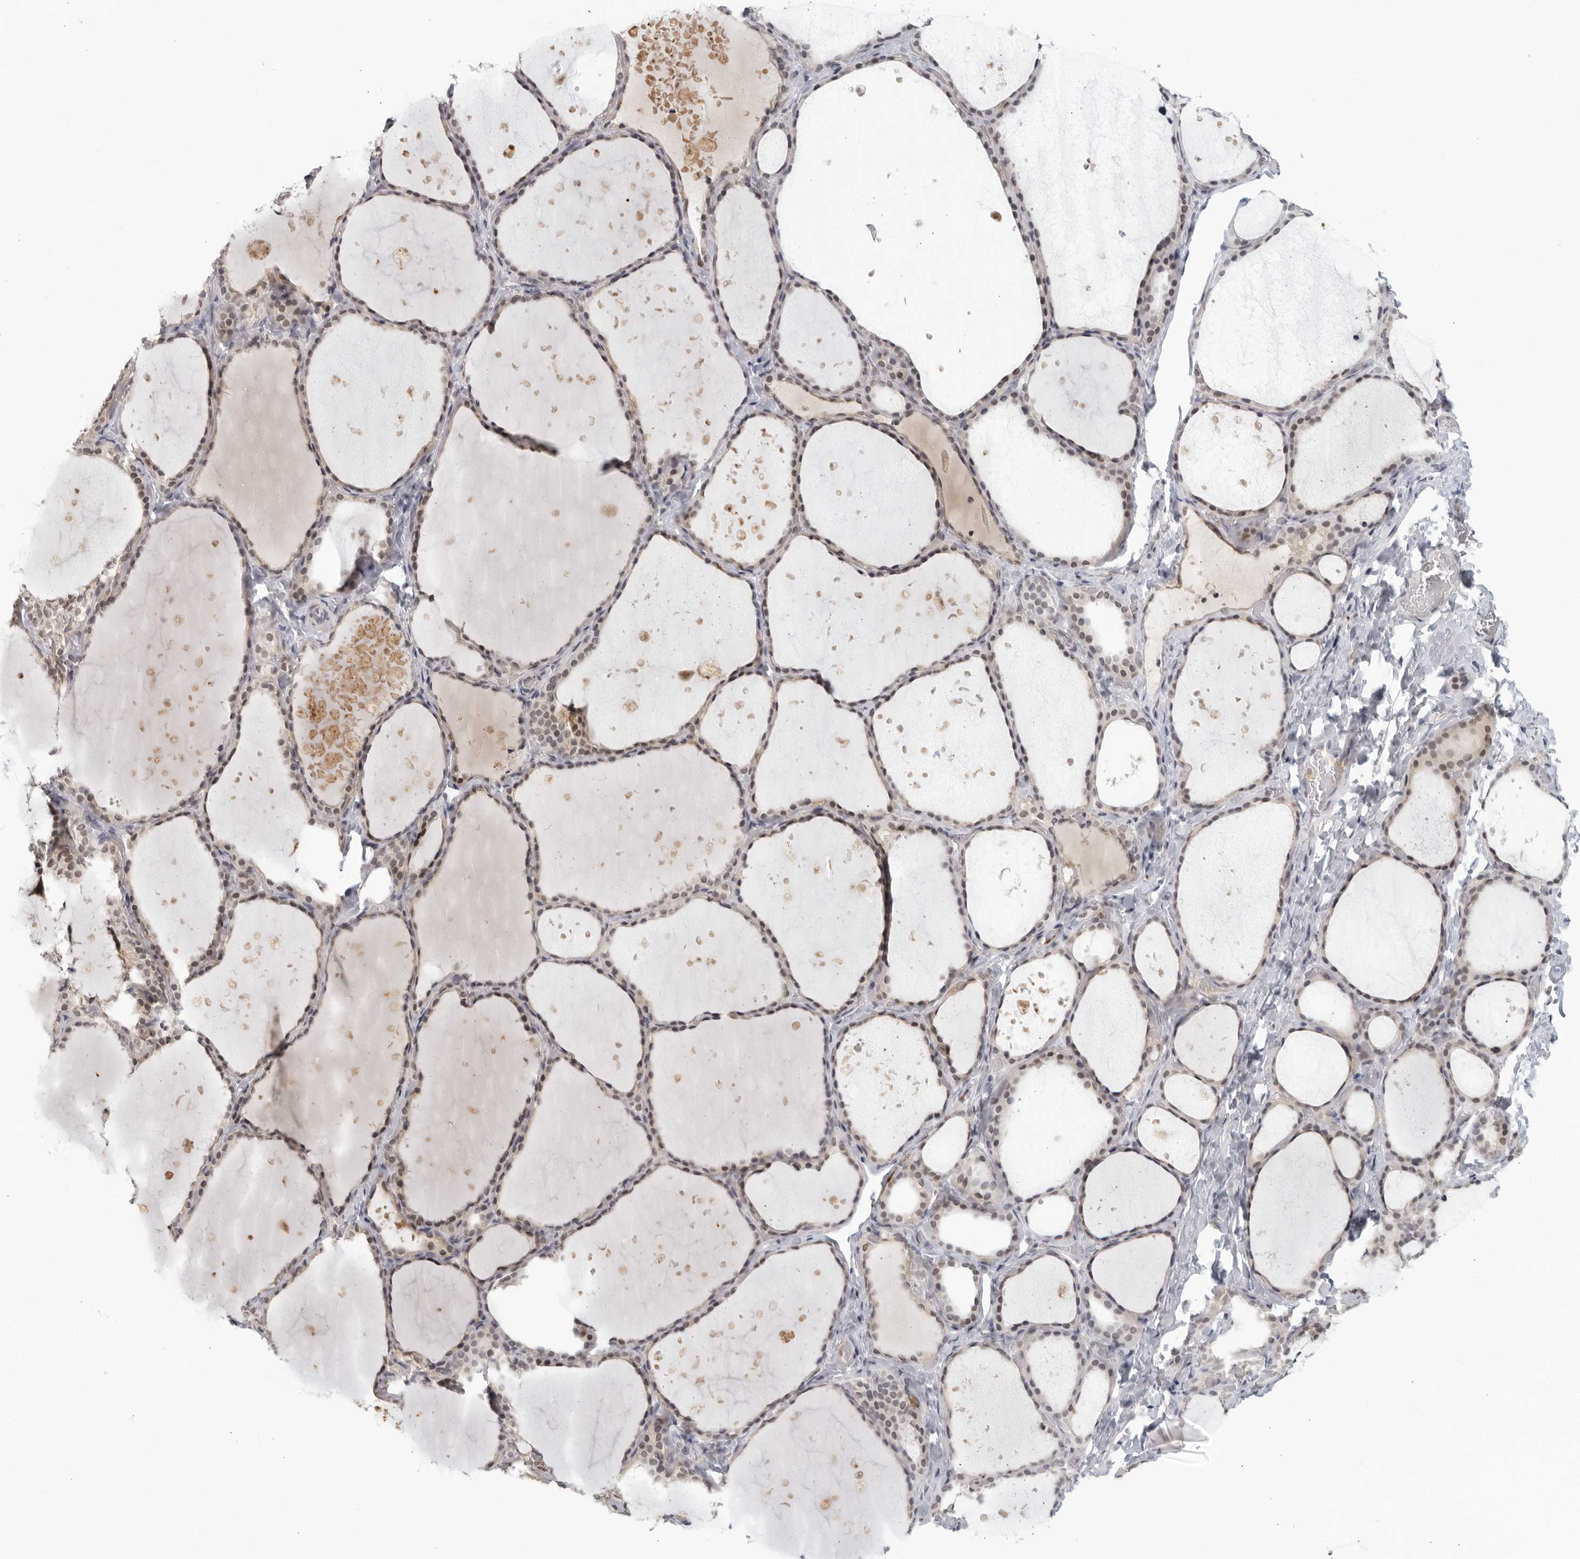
{"staining": {"intensity": "weak", "quantity": "25%-75%", "location": "nuclear"}, "tissue": "thyroid gland", "cell_type": "Glandular cells", "image_type": "normal", "snomed": [{"axis": "morphology", "description": "Normal tissue, NOS"}, {"axis": "topography", "description": "Thyroid gland"}], "caption": "Immunohistochemistry (IHC) micrograph of unremarkable thyroid gland stained for a protein (brown), which demonstrates low levels of weak nuclear staining in approximately 25%-75% of glandular cells.", "gene": "CC2D1B", "patient": {"sex": "female", "age": 44}}